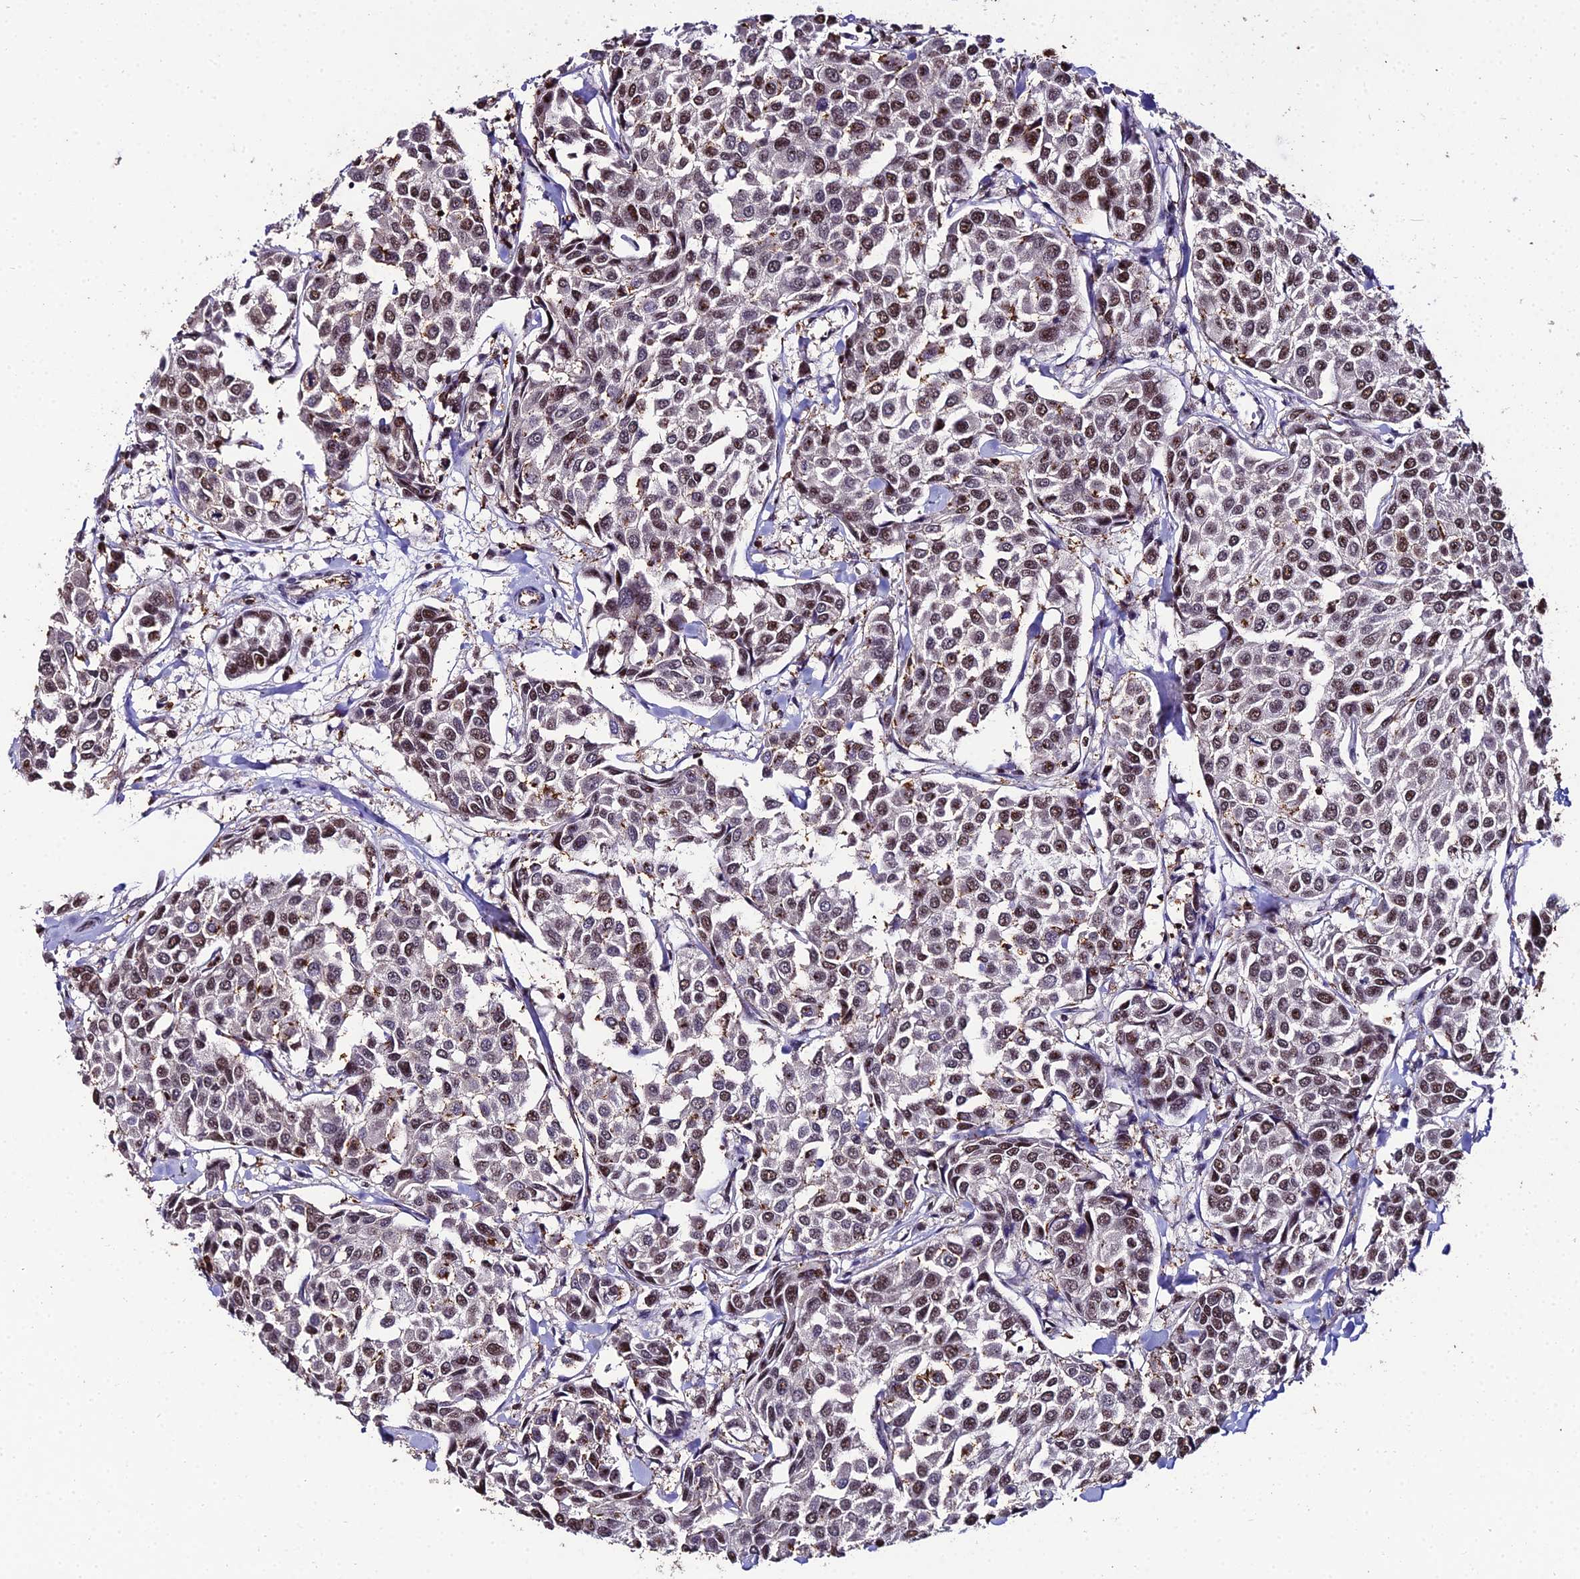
{"staining": {"intensity": "moderate", "quantity": ">75%", "location": "nuclear"}, "tissue": "breast cancer", "cell_type": "Tumor cells", "image_type": "cancer", "snomed": [{"axis": "morphology", "description": "Duct carcinoma"}, {"axis": "topography", "description": "Breast"}], "caption": "Tumor cells demonstrate medium levels of moderate nuclear expression in approximately >75% of cells in breast cancer (invasive ductal carcinoma).", "gene": "PPP4C", "patient": {"sex": "female", "age": 55}}